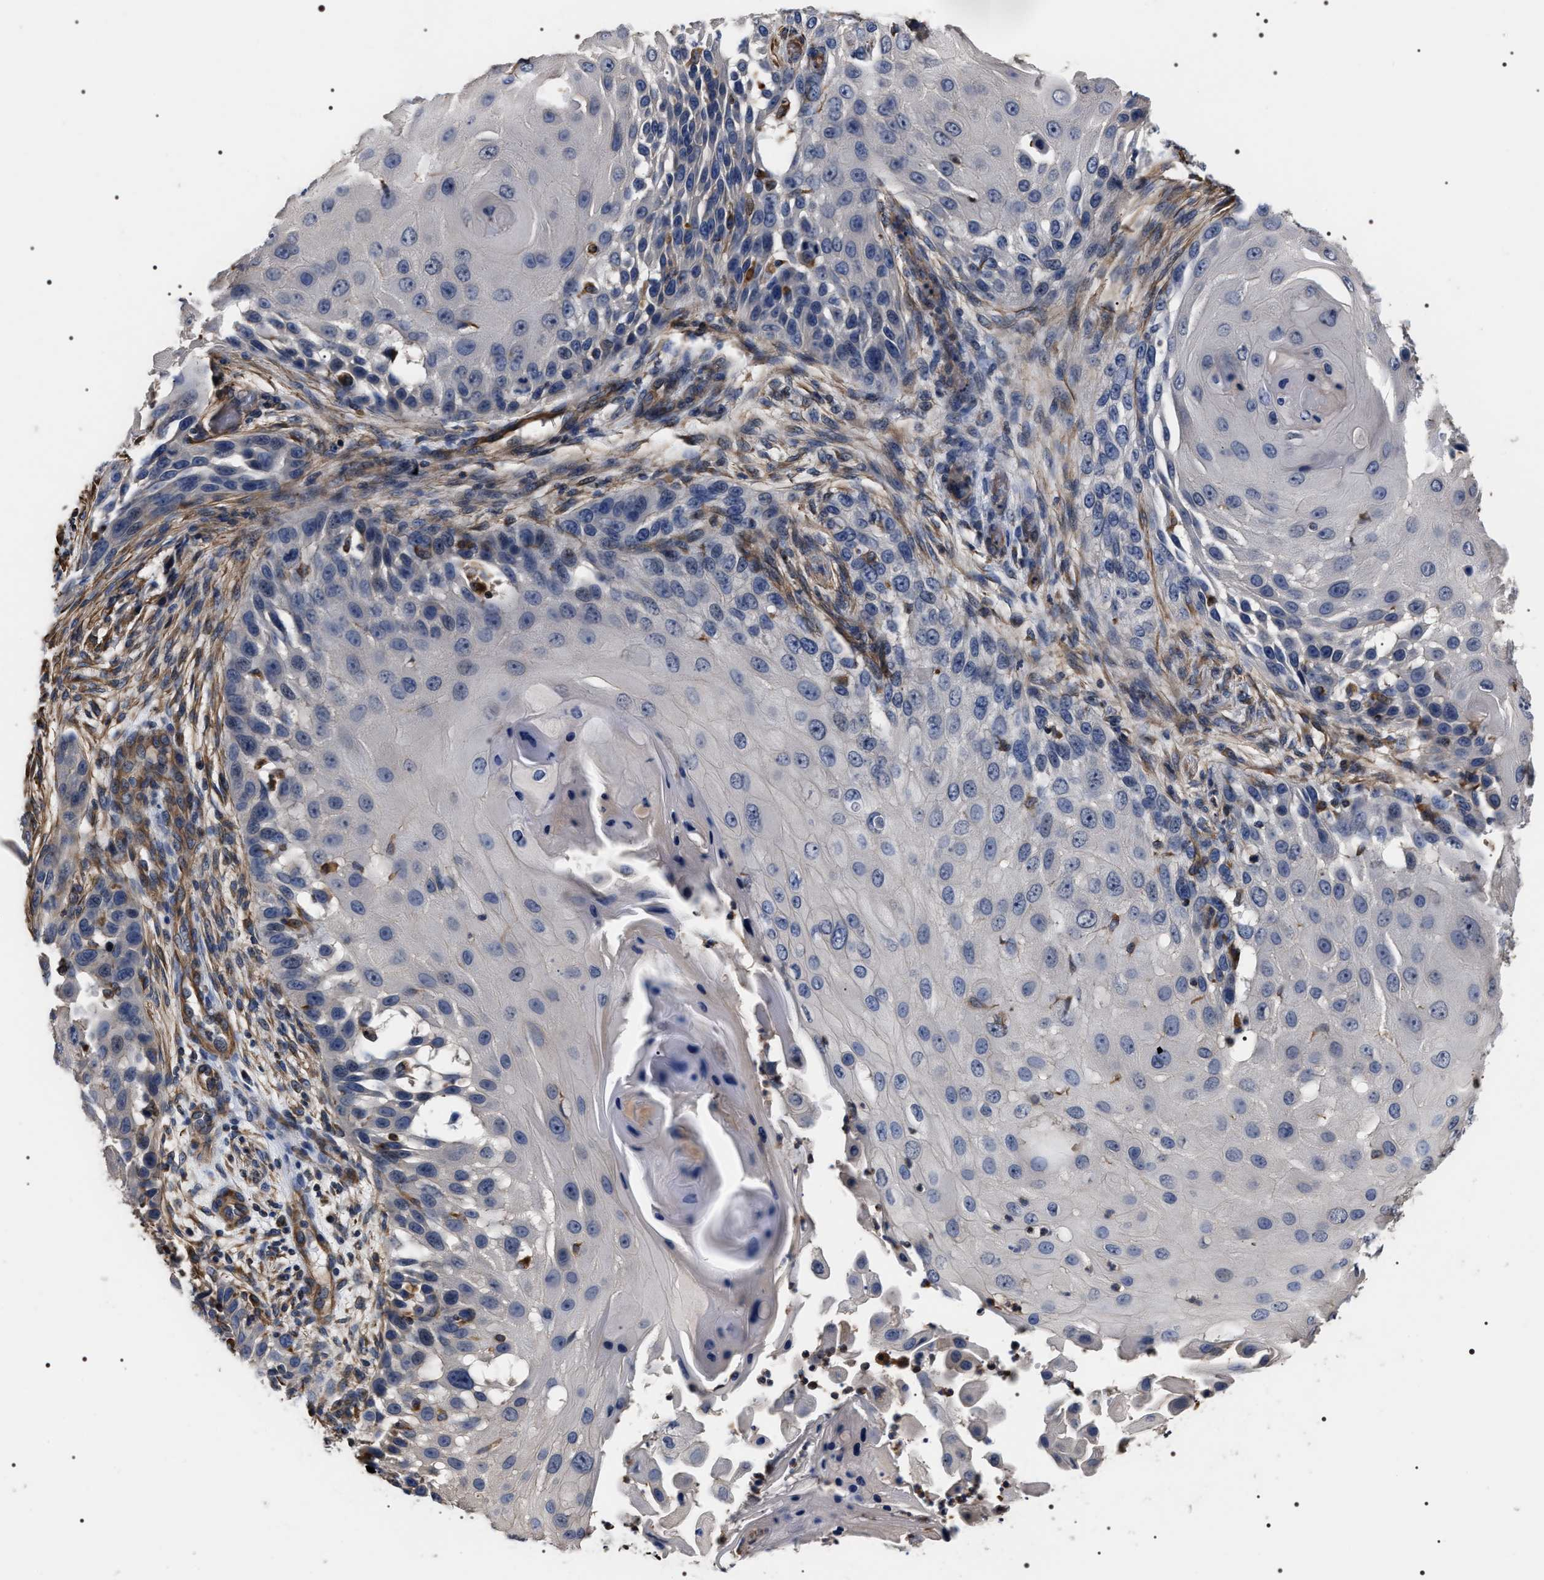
{"staining": {"intensity": "negative", "quantity": "none", "location": "none"}, "tissue": "skin cancer", "cell_type": "Tumor cells", "image_type": "cancer", "snomed": [{"axis": "morphology", "description": "Squamous cell carcinoma, NOS"}, {"axis": "topography", "description": "Skin"}], "caption": "DAB immunohistochemical staining of squamous cell carcinoma (skin) demonstrates no significant staining in tumor cells.", "gene": "TSPAN33", "patient": {"sex": "female", "age": 44}}